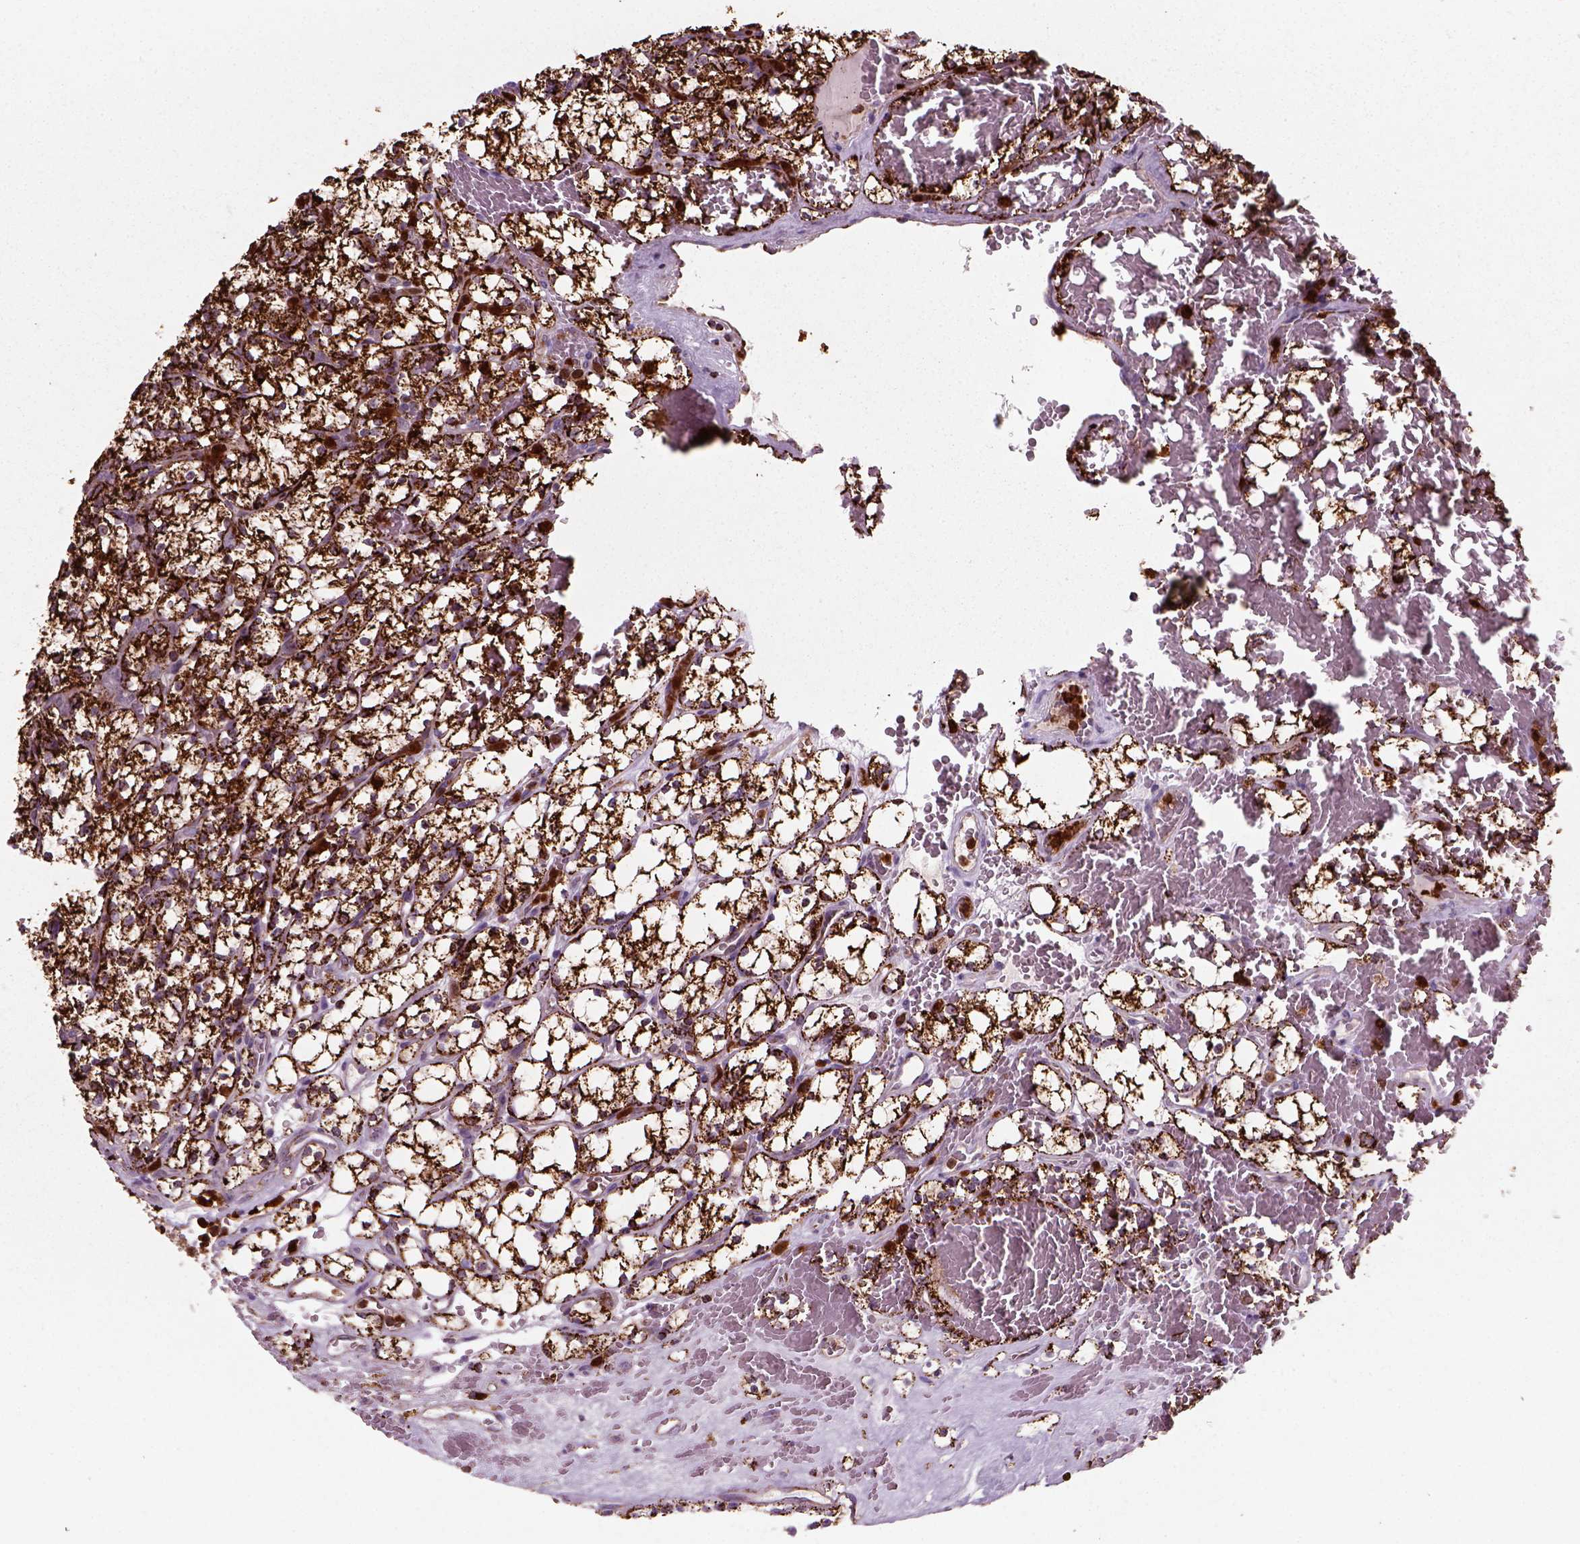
{"staining": {"intensity": "strong", "quantity": ">75%", "location": "cytoplasmic/membranous"}, "tissue": "renal cancer", "cell_type": "Tumor cells", "image_type": "cancer", "snomed": [{"axis": "morphology", "description": "Adenocarcinoma, NOS"}, {"axis": "topography", "description": "Kidney"}], "caption": "IHC photomicrograph of neoplastic tissue: human renal cancer (adenocarcinoma) stained using IHC displays high levels of strong protein expression localized specifically in the cytoplasmic/membranous of tumor cells, appearing as a cytoplasmic/membranous brown color.", "gene": "NUDT16L1", "patient": {"sex": "female", "age": 69}}